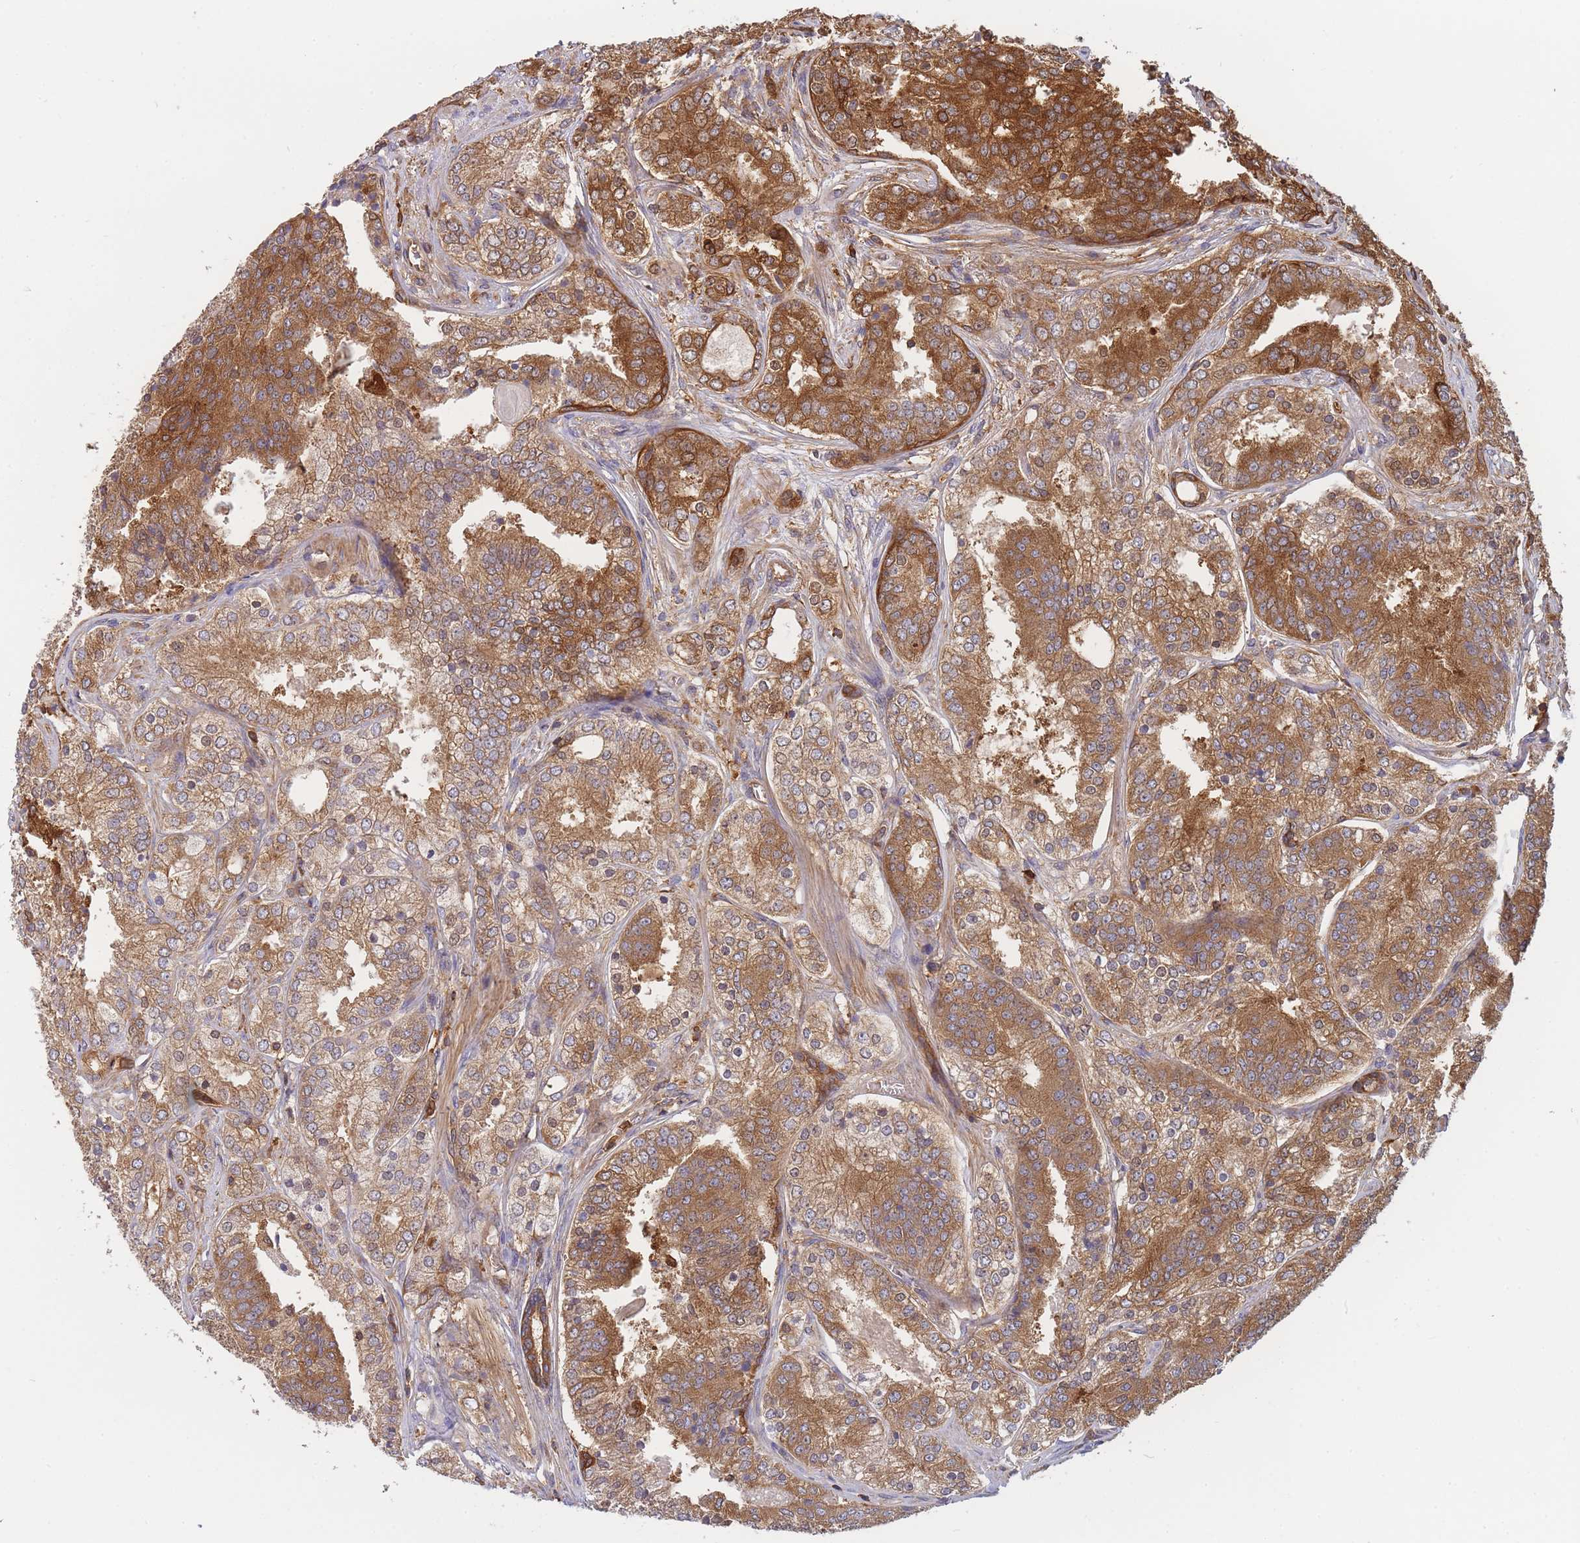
{"staining": {"intensity": "moderate", "quantity": ">75%", "location": "cytoplasmic/membranous"}, "tissue": "prostate cancer", "cell_type": "Tumor cells", "image_type": "cancer", "snomed": [{"axis": "morphology", "description": "Adenocarcinoma, High grade"}, {"axis": "topography", "description": "Prostate"}], "caption": "Protein expression analysis of prostate cancer (adenocarcinoma (high-grade)) exhibits moderate cytoplasmic/membranous expression in about >75% of tumor cells.", "gene": "SLC4A9", "patient": {"sex": "male", "age": 63}}